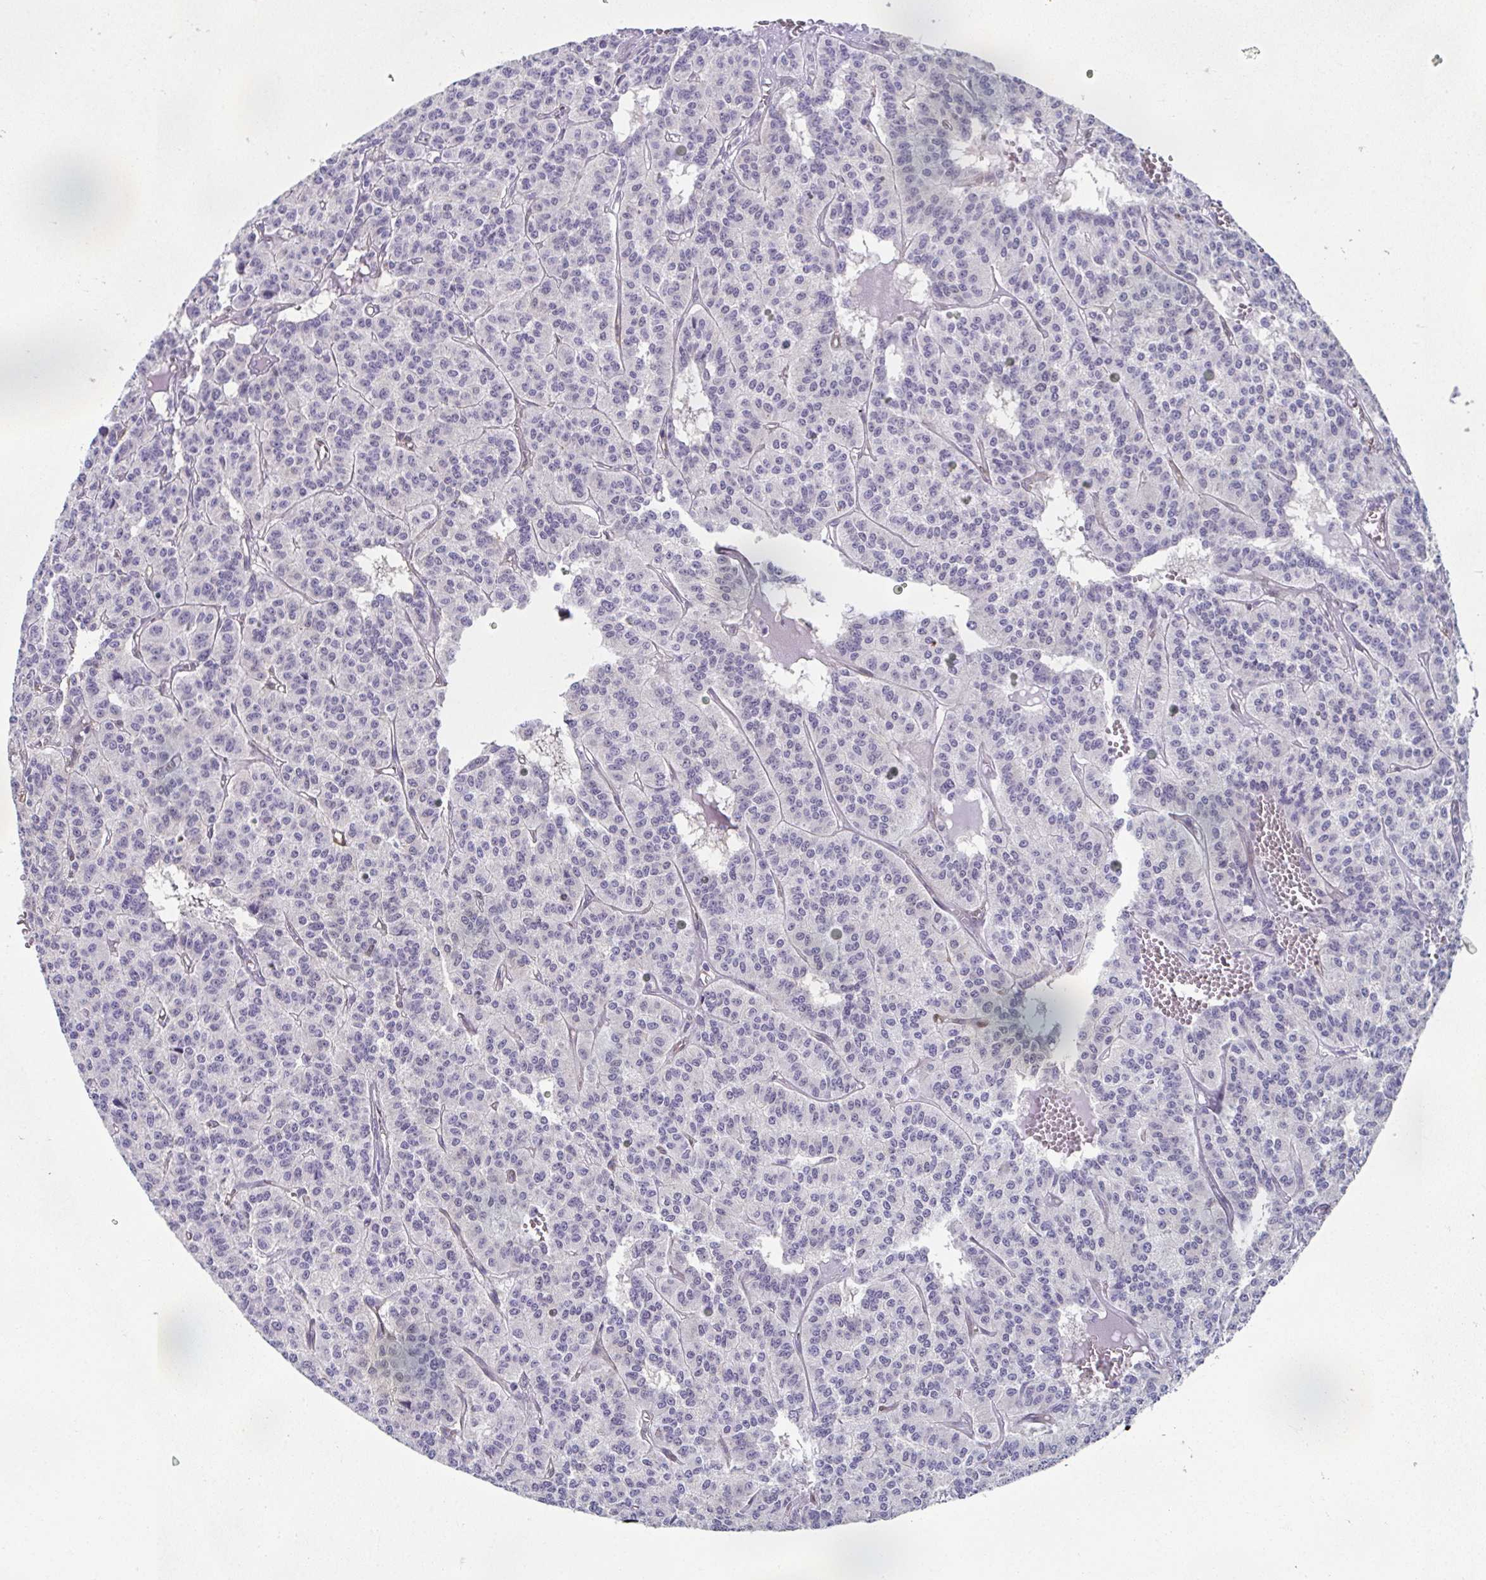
{"staining": {"intensity": "negative", "quantity": "none", "location": "none"}, "tissue": "carcinoid", "cell_type": "Tumor cells", "image_type": "cancer", "snomed": [{"axis": "morphology", "description": "Carcinoid, malignant, NOS"}, {"axis": "topography", "description": "Lung"}], "caption": "A photomicrograph of human carcinoid is negative for staining in tumor cells.", "gene": "RBP1", "patient": {"sex": "female", "age": 71}}